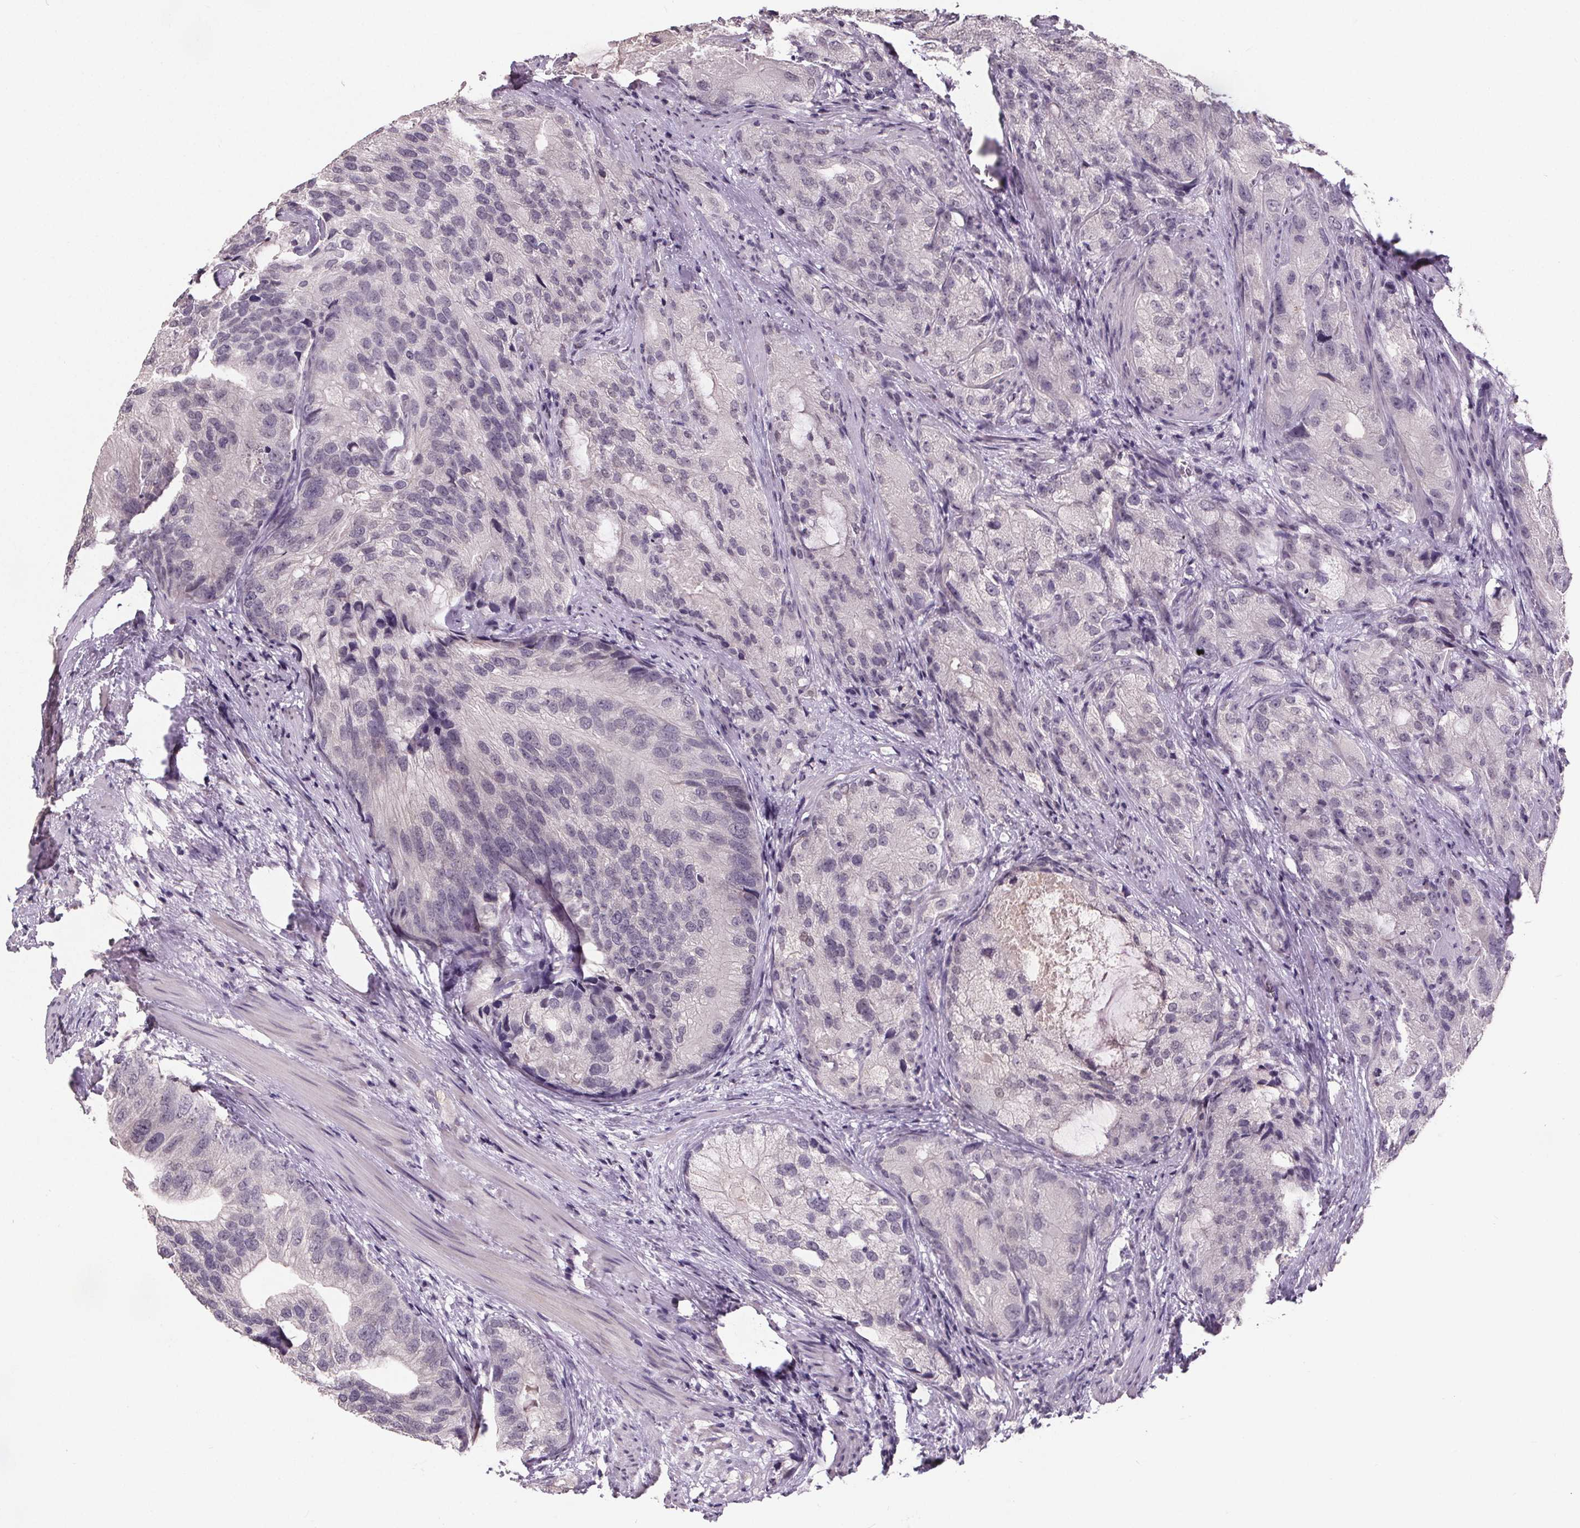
{"staining": {"intensity": "negative", "quantity": "none", "location": "none"}, "tissue": "prostate cancer", "cell_type": "Tumor cells", "image_type": "cancer", "snomed": [{"axis": "morphology", "description": "Adenocarcinoma, High grade"}, {"axis": "topography", "description": "Prostate"}], "caption": "Adenocarcinoma (high-grade) (prostate) was stained to show a protein in brown. There is no significant staining in tumor cells.", "gene": "NKX6-1", "patient": {"sex": "male", "age": 70}}